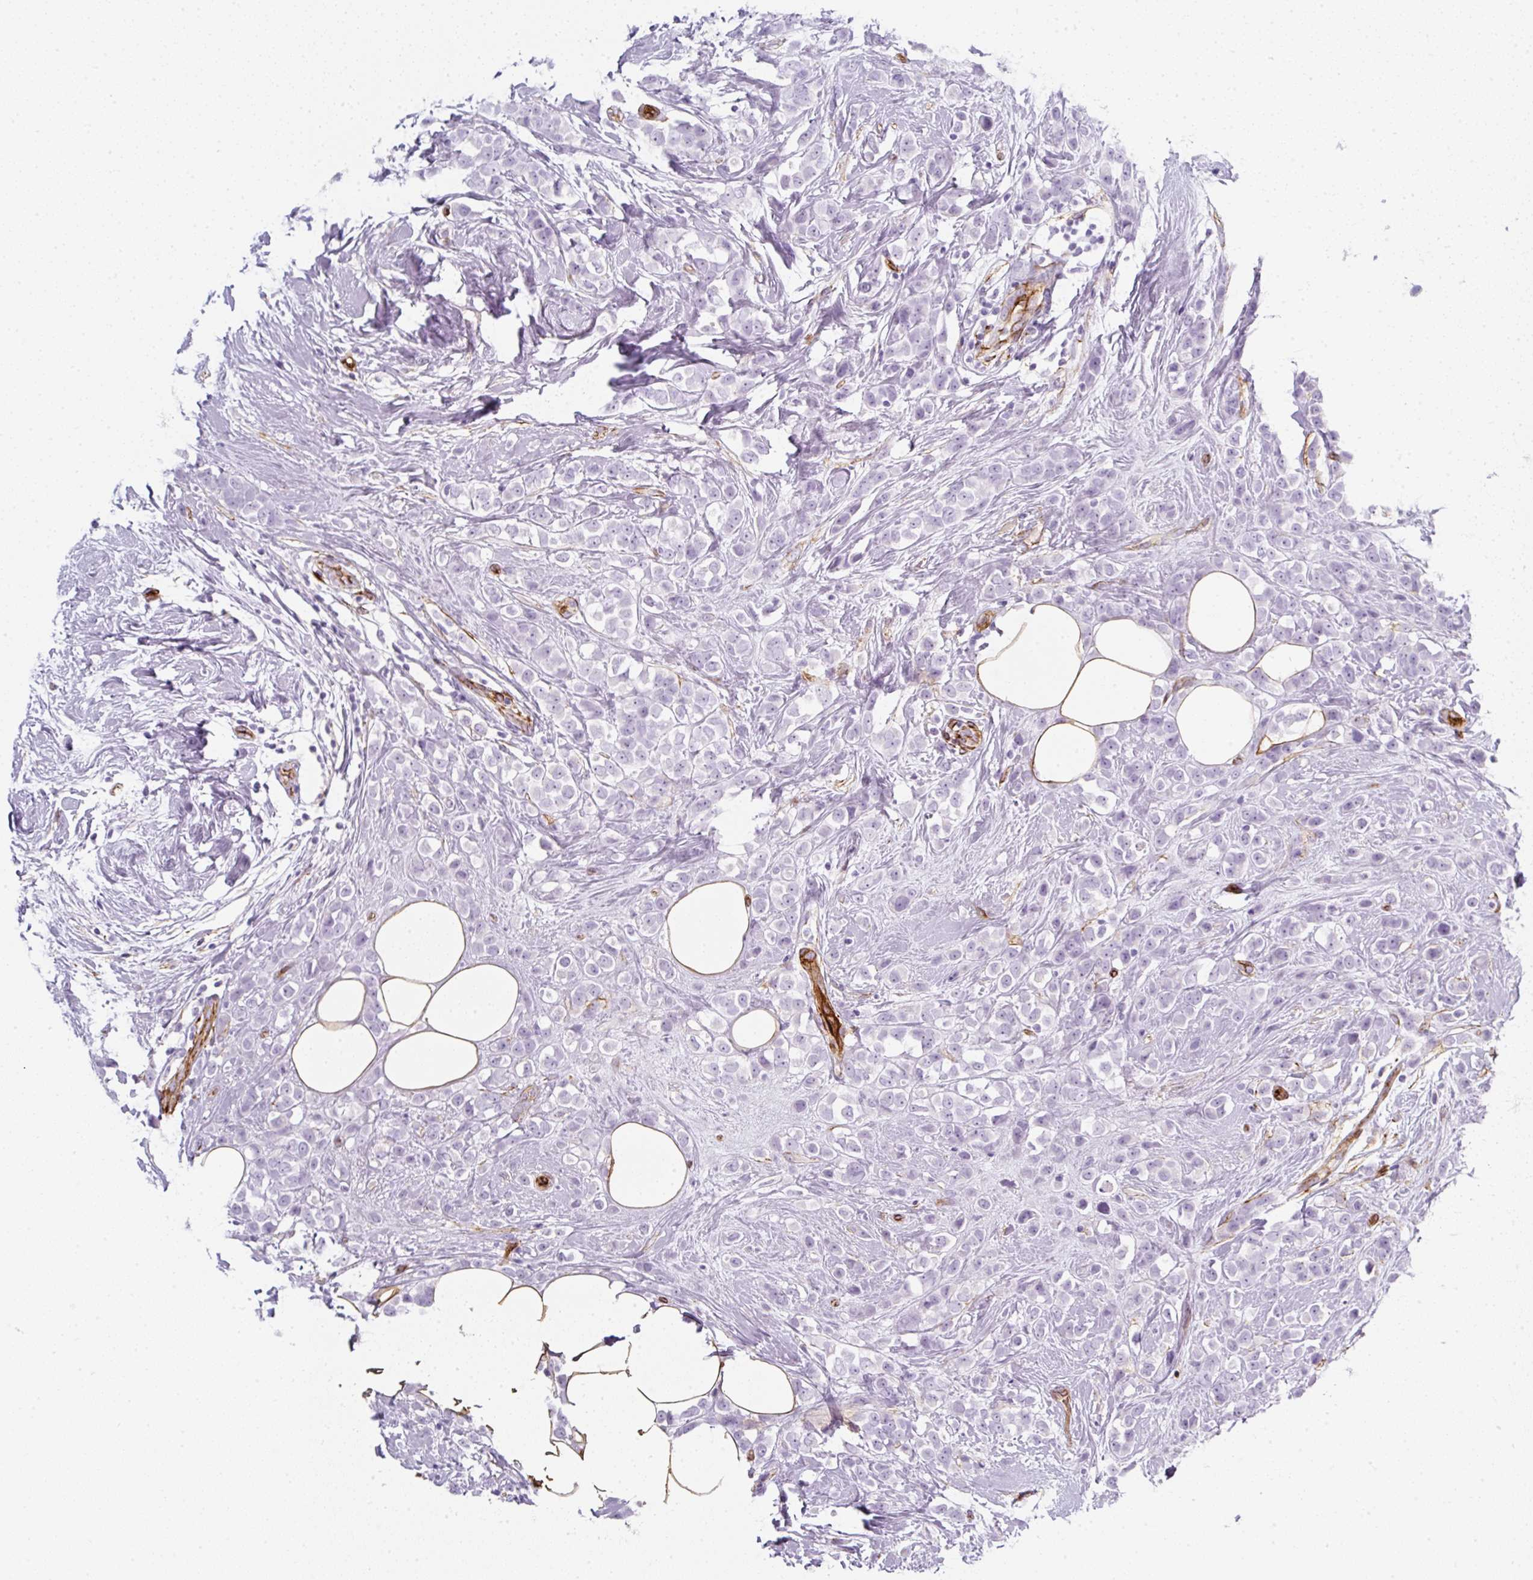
{"staining": {"intensity": "negative", "quantity": "none", "location": "none"}, "tissue": "breast cancer", "cell_type": "Tumor cells", "image_type": "cancer", "snomed": [{"axis": "morphology", "description": "Duct carcinoma"}, {"axis": "topography", "description": "Breast"}], "caption": "Immunohistochemical staining of human intraductal carcinoma (breast) displays no significant staining in tumor cells.", "gene": "CAVIN3", "patient": {"sex": "female", "age": 80}}